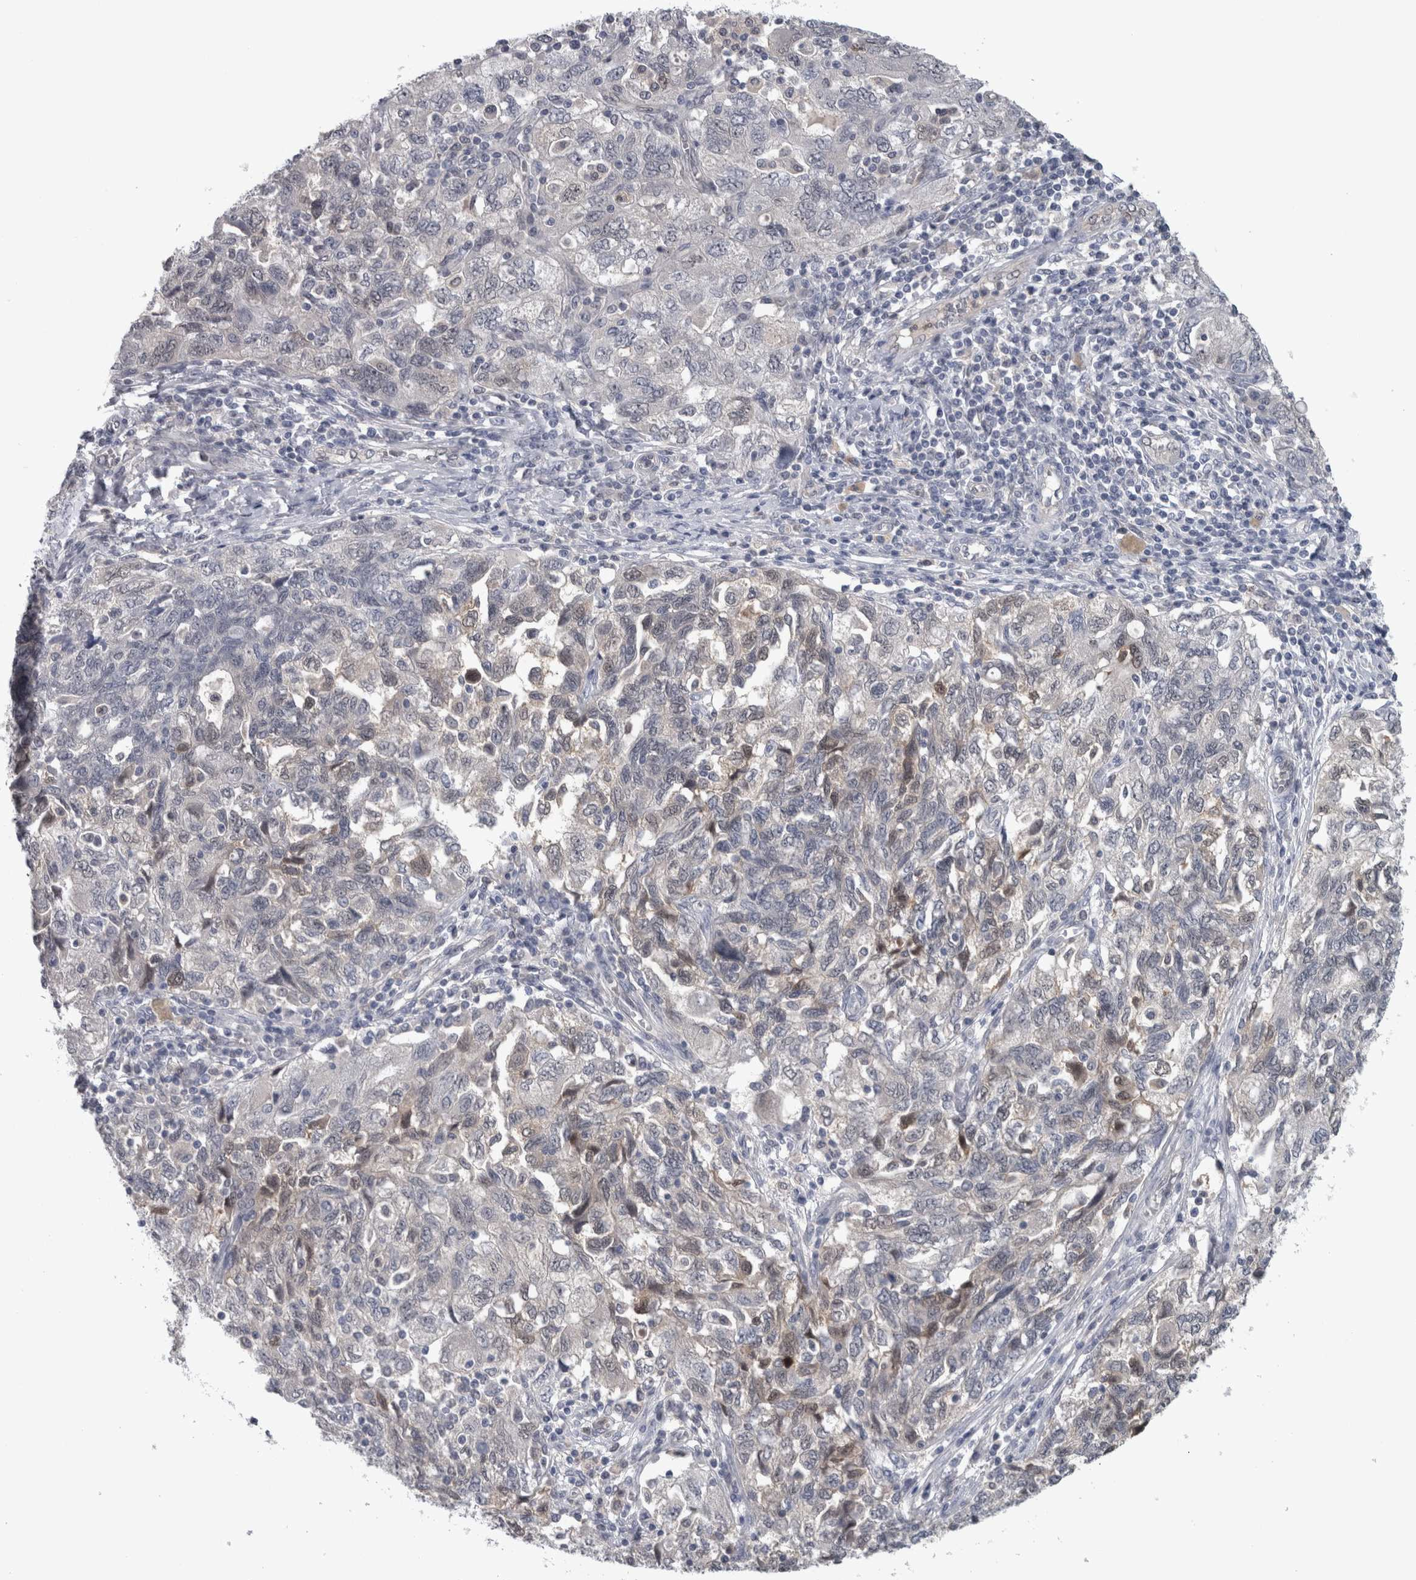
{"staining": {"intensity": "weak", "quantity": "<25%", "location": "nuclear"}, "tissue": "ovarian cancer", "cell_type": "Tumor cells", "image_type": "cancer", "snomed": [{"axis": "morphology", "description": "Carcinoma, NOS"}, {"axis": "morphology", "description": "Cystadenocarcinoma, serous, NOS"}, {"axis": "topography", "description": "Ovary"}], "caption": "Ovarian serous cystadenocarcinoma stained for a protein using immunohistochemistry shows no staining tumor cells.", "gene": "NAPRT", "patient": {"sex": "female", "age": 69}}